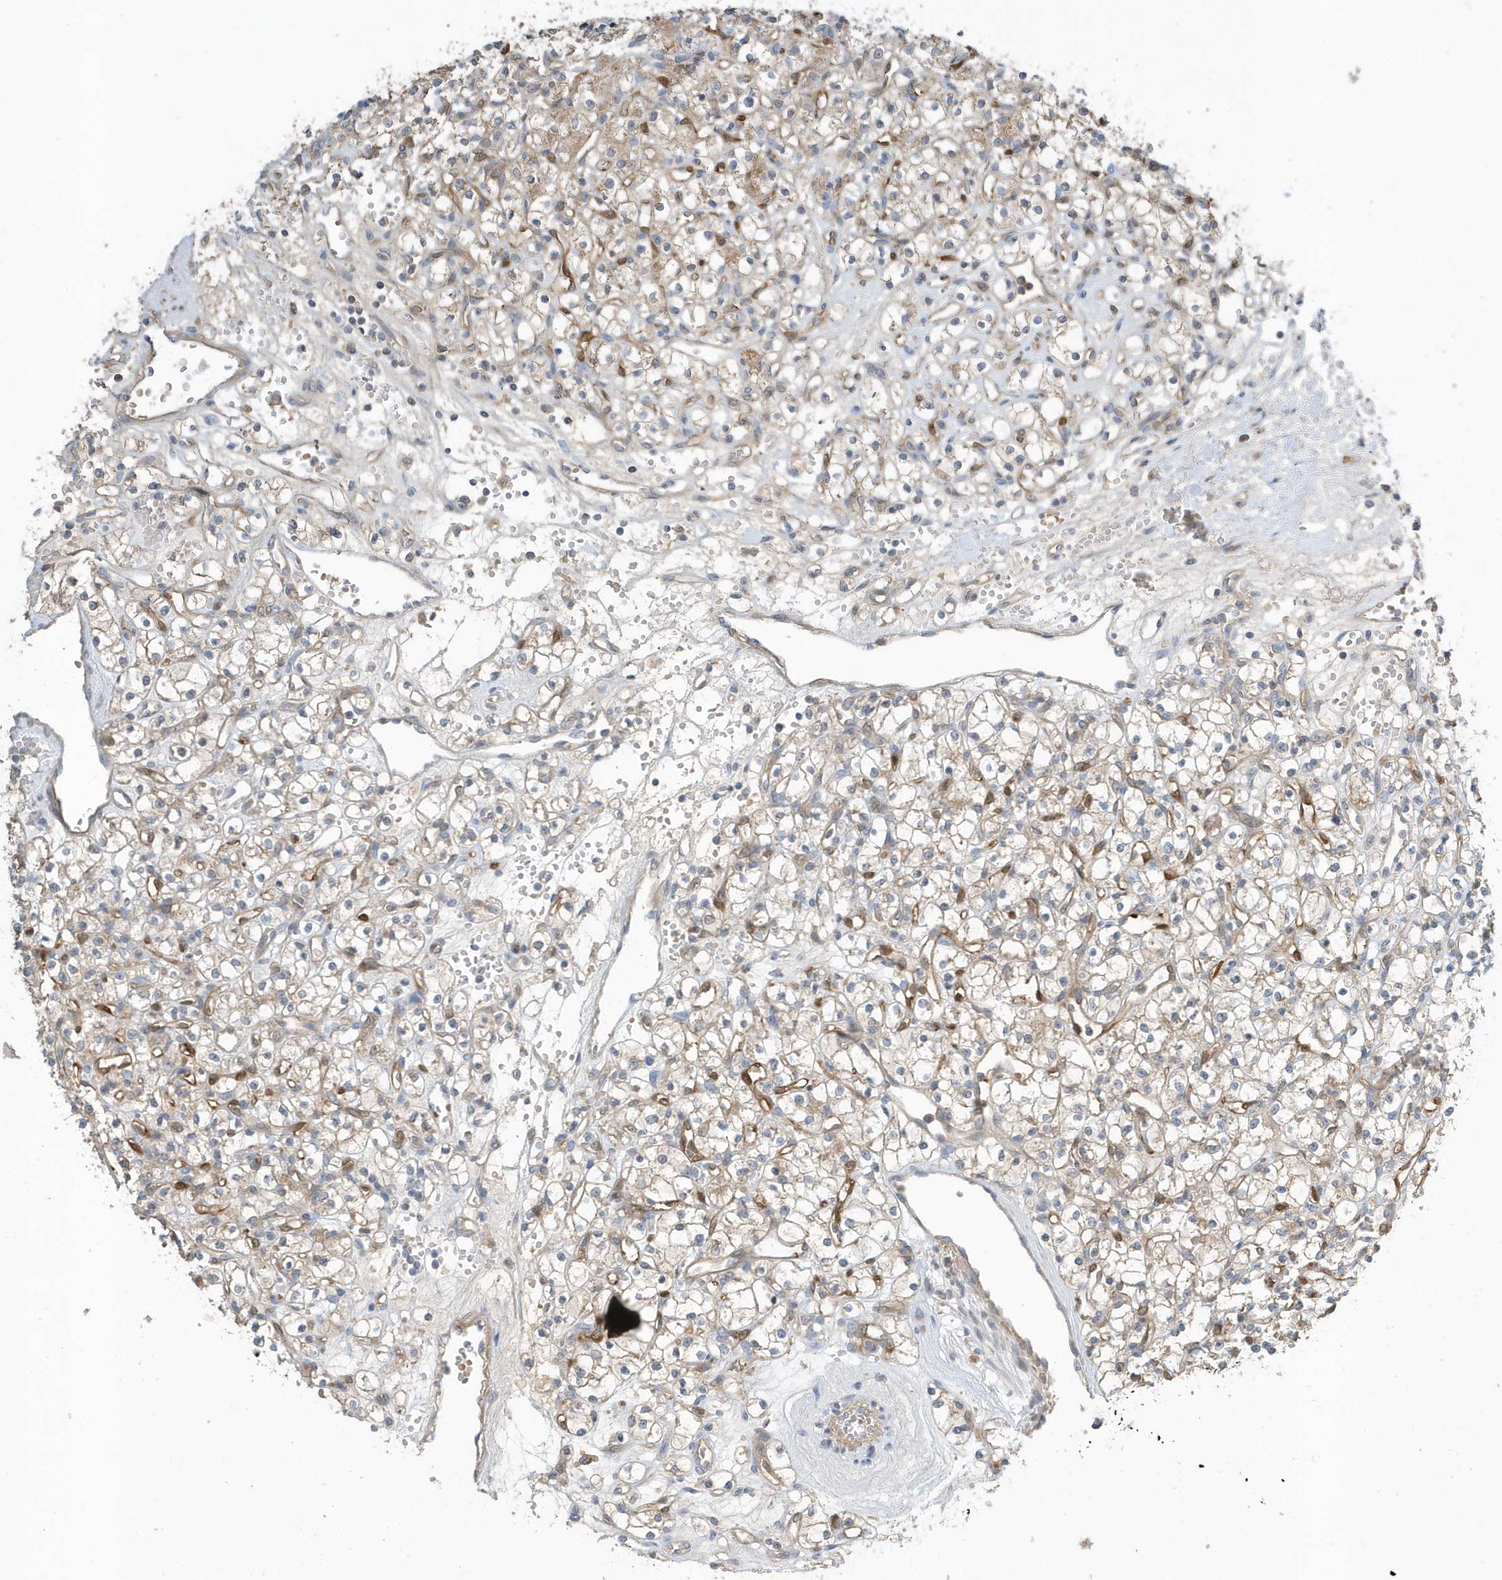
{"staining": {"intensity": "weak", "quantity": "25%-75%", "location": "cytoplasmic/membranous"}, "tissue": "renal cancer", "cell_type": "Tumor cells", "image_type": "cancer", "snomed": [{"axis": "morphology", "description": "Adenocarcinoma, NOS"}, {"axis": "topography", "description": "Kidney"}], "caption": "Renal cancer (adenocarcinoma) tissue displays weak cytoplasmic/membranous staining in about 25%-75% of tumor cells (Stains: DAB (3,3'-diaminobenzidine) in brown, nuclei in blue, Microscopy: brightfield microscopy at high magnification).", "gene": "USP53", "patient": {"sex": "female", "age": 59}}